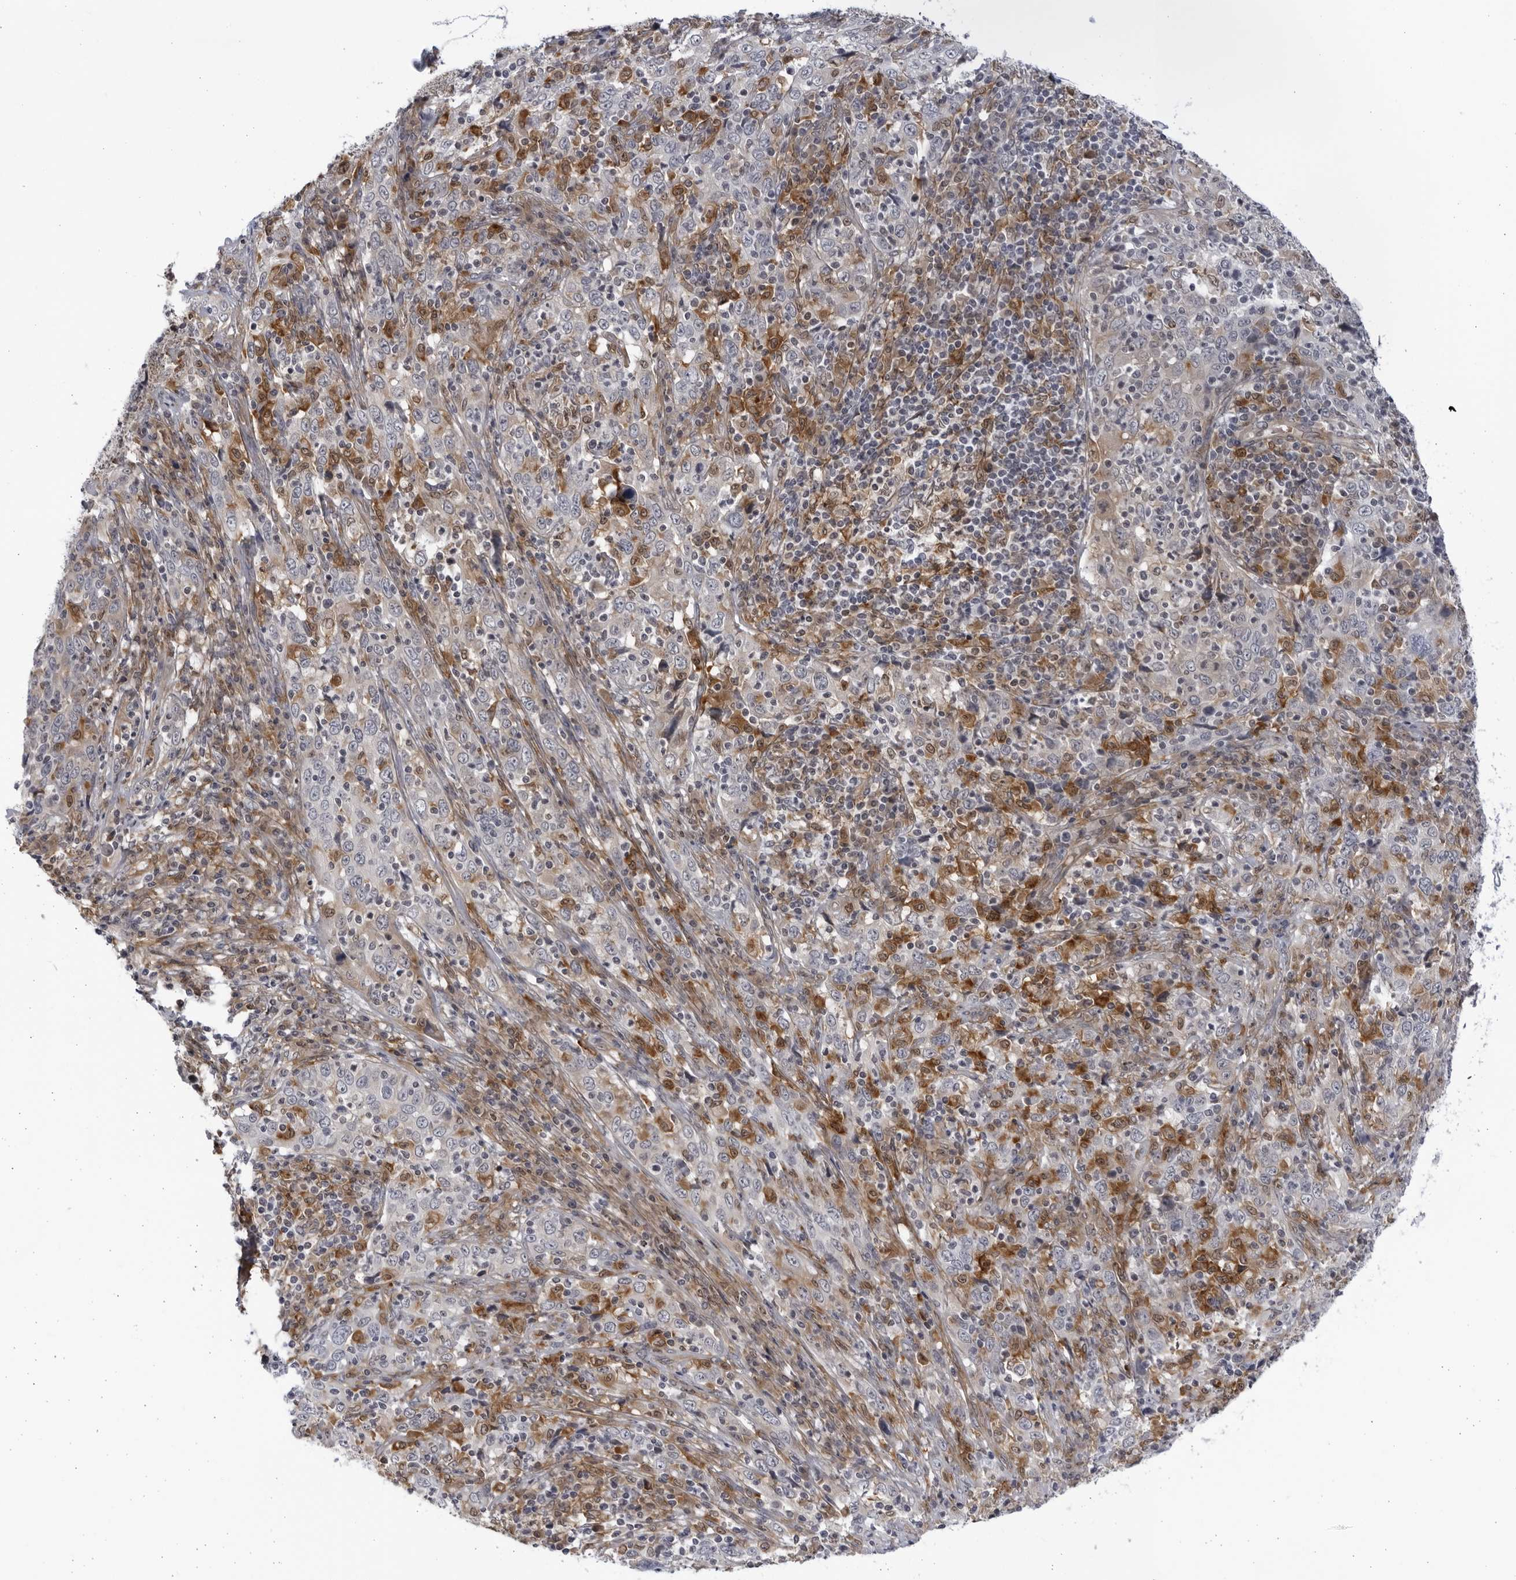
{"staining": {"intensity": "negative", "quantity": "none", "location": "none"}, "tissue": "cervical cancer", "cell_type": "Tumor cells", "image_type": "cancer", "snomed": [{"axis": "morphology", "description": "Squamous cell carcinoma, NOS"}, {"axis": "topography", "description": "Cervix"}], "caption": "There is no significant staining in tumor cells of squamous cell carcinoma (cervical).", "gene": "BMP2K", "patient": {"sex": "female", "age": 46}}